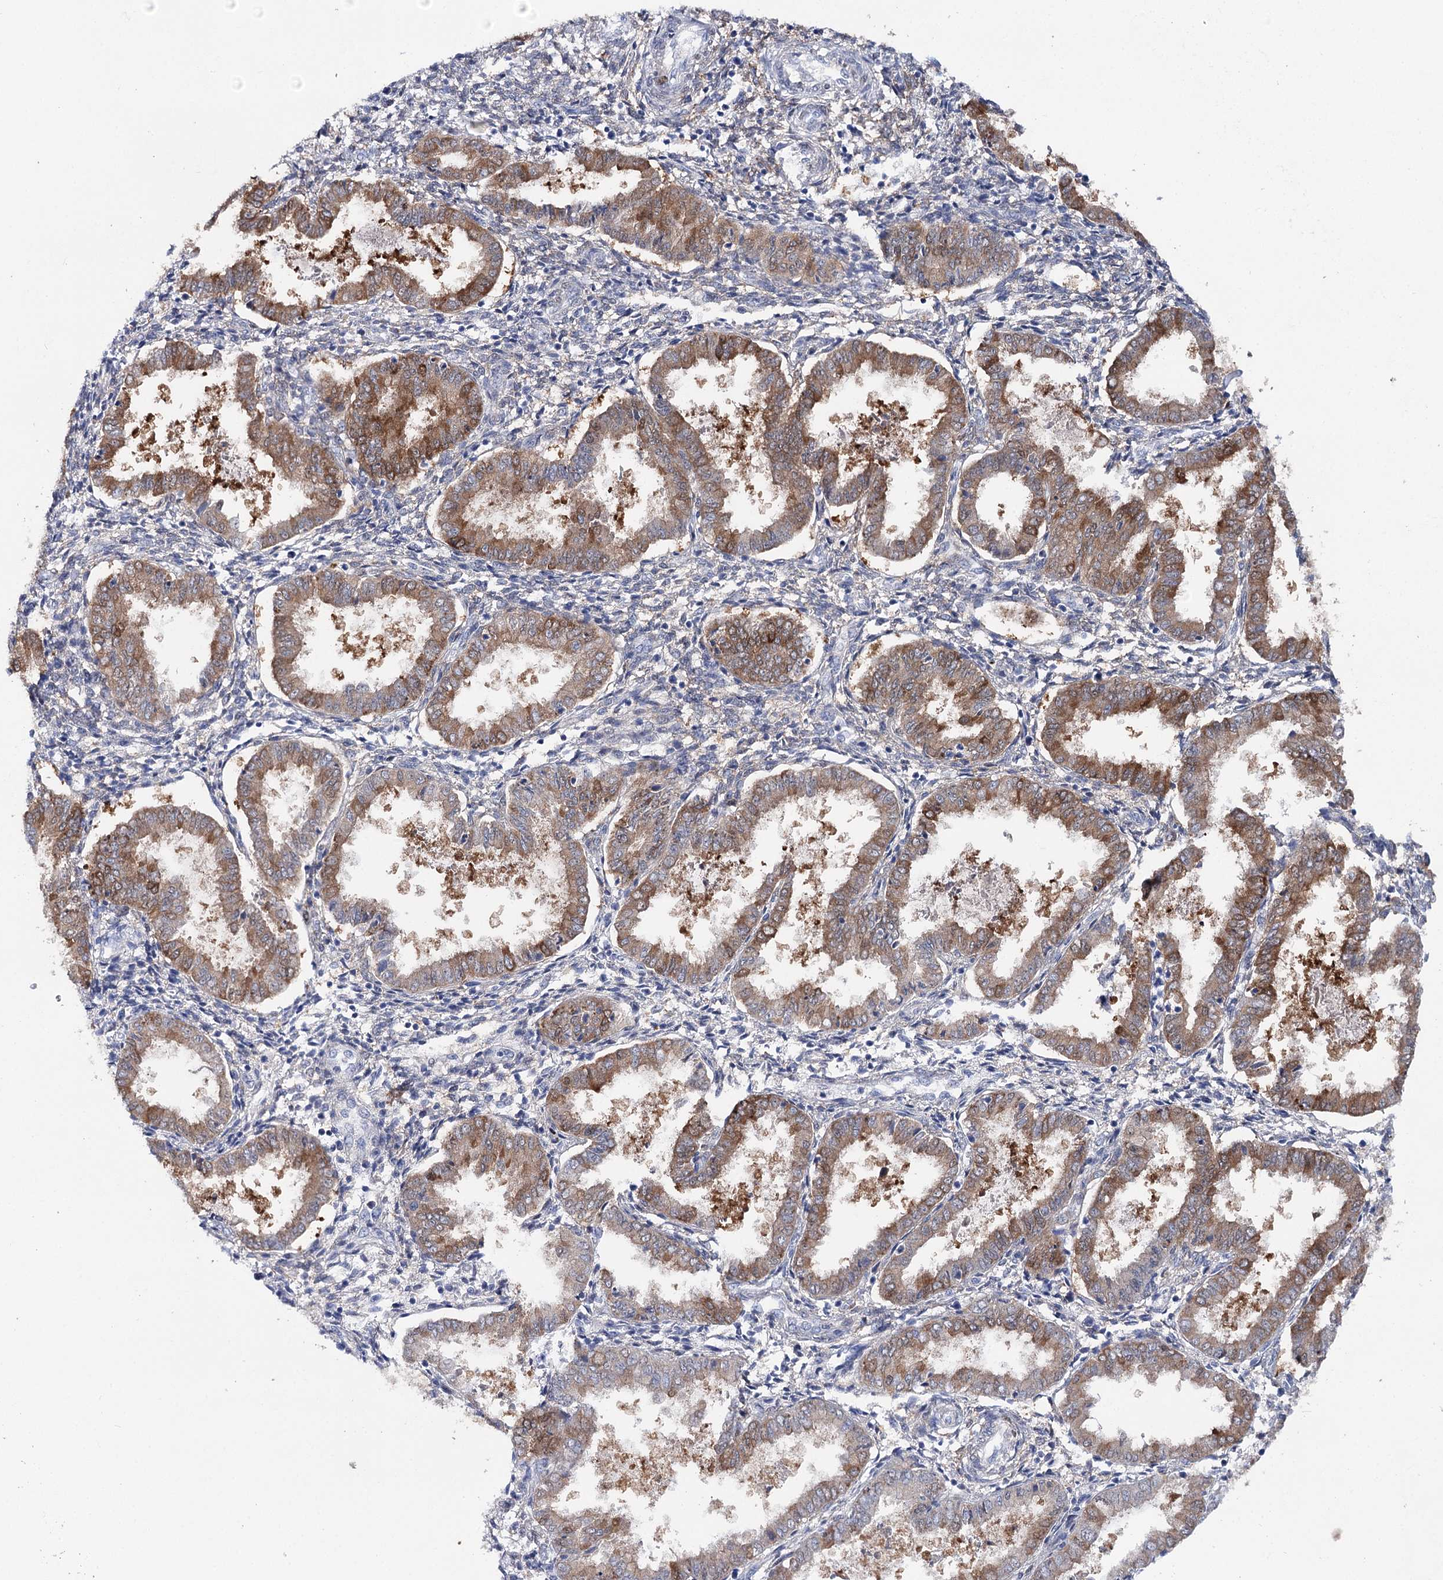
{"staining": {"intensity": "negative", "quantity": "none", "location": "none"}, "tissue": "endometrium", "cell_type": "Cells in endometrial stroma", "image_type": "normal", "snomed": [{"axis": "morphology", "description": "Normal tissue, NOS"}, {"axis": "topography", "description": "Endometrium"}], "caption": "Immunohistochemistry image of unremarkable human endometrium stained for a protein (brown), which demonstrates no staining in cells in endometrial stroma.", "gene": "UGDH", "patient": {"sex": "female", "age": 33}}